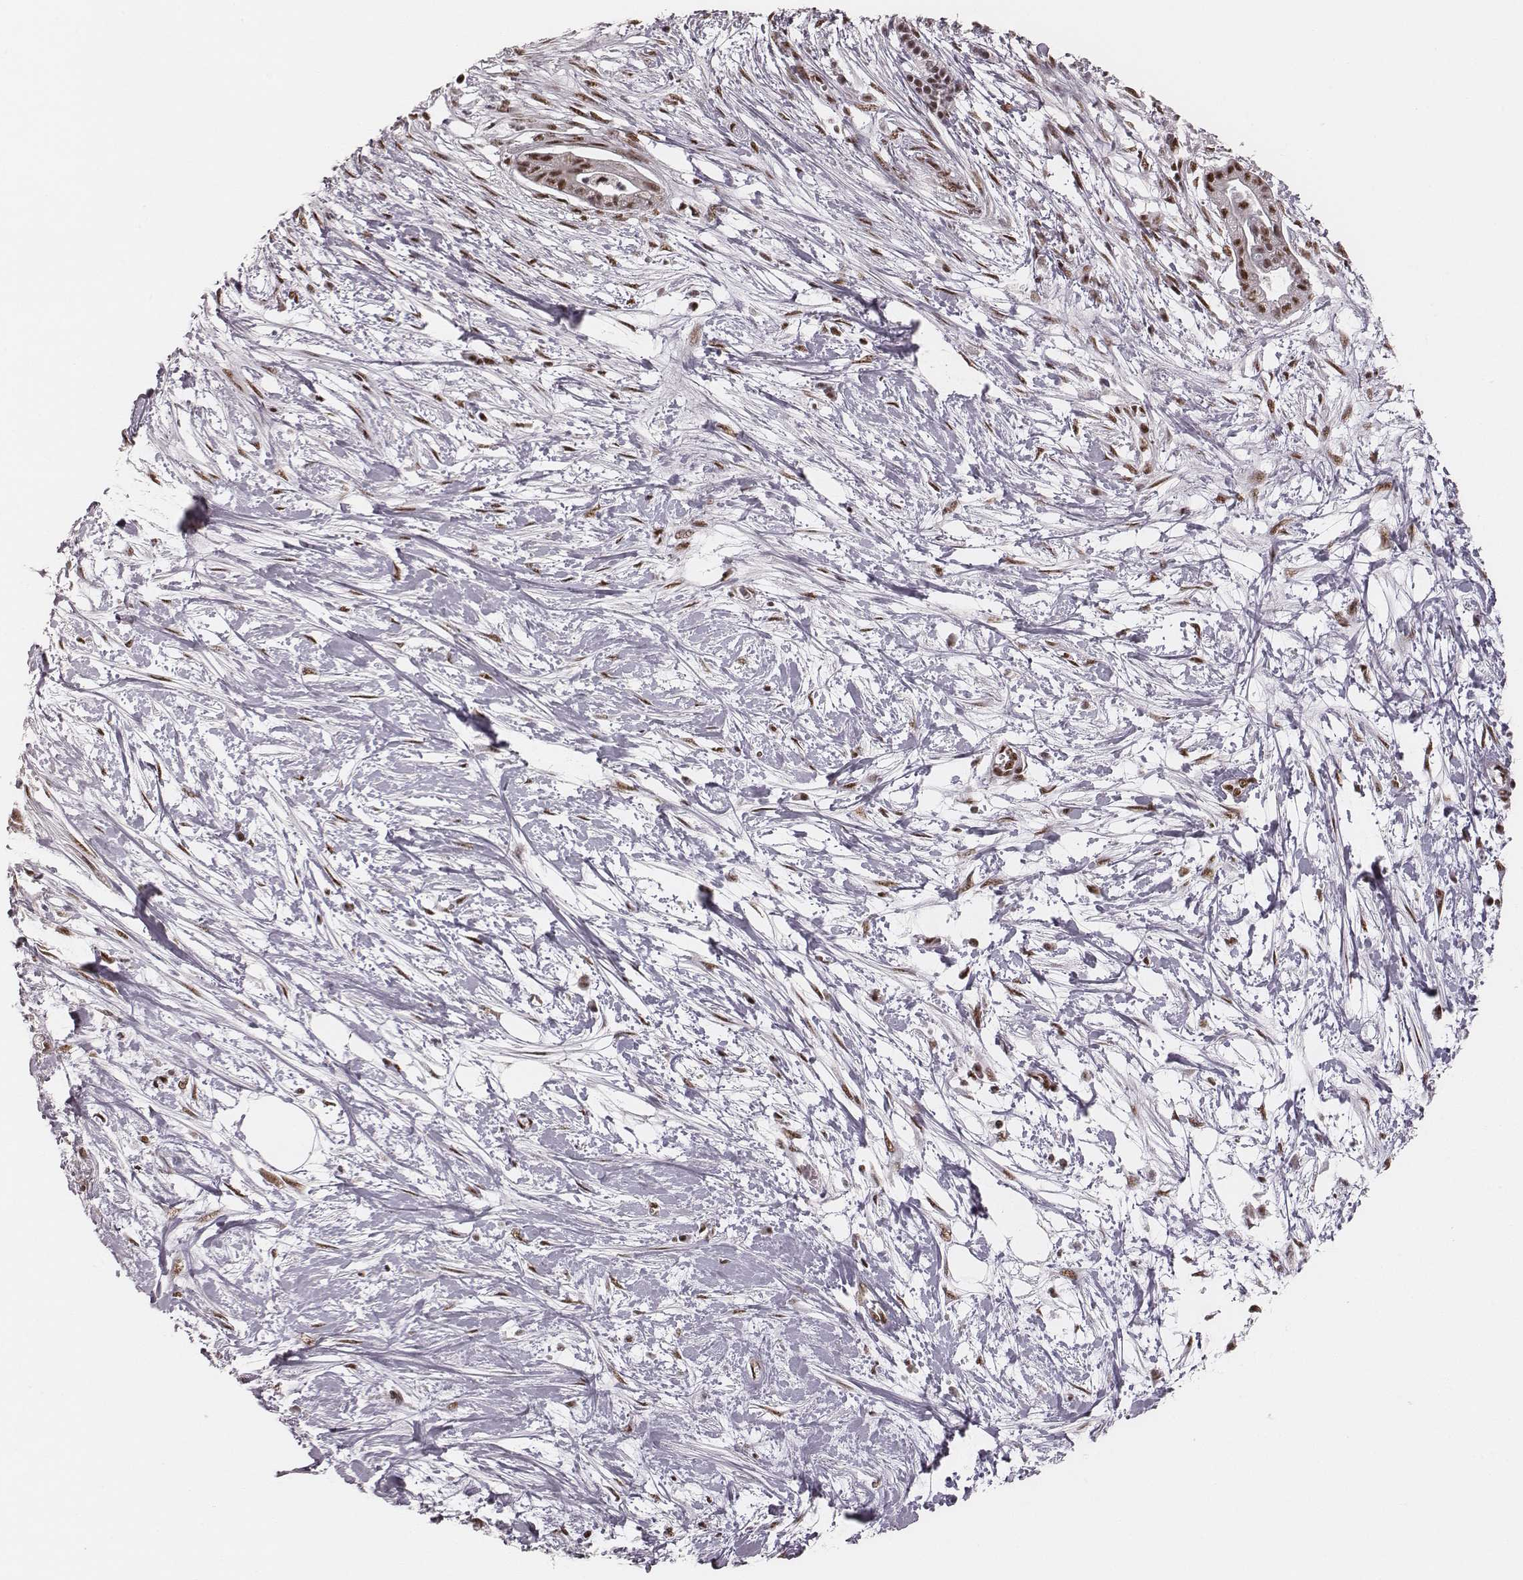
{"staining": {"intensity": "strong", "quantity": ">75%", "location": "nuclear"}, "tissue": "pancreatic cancer", "cell_type": "Tumor cells", "image_type": "cancer", "snomed": [{"axis": "morphology", "description": "Normal tissue, NOS"}, {"axis": "morphology", "description": "Adenocarcinoma, NOS"}, {"axis": "topography", "description": "Lymph node"}, {"axis": "topography", "description": "Pancreas"}], "caption": "Protein staining of pancreatic adenocarcinoma tissue demonstrates strong nuclear expression in approximately >75% of tumor cells.", "gene": "LUC7L", "patient": {"sex": "female", "age": 58}}